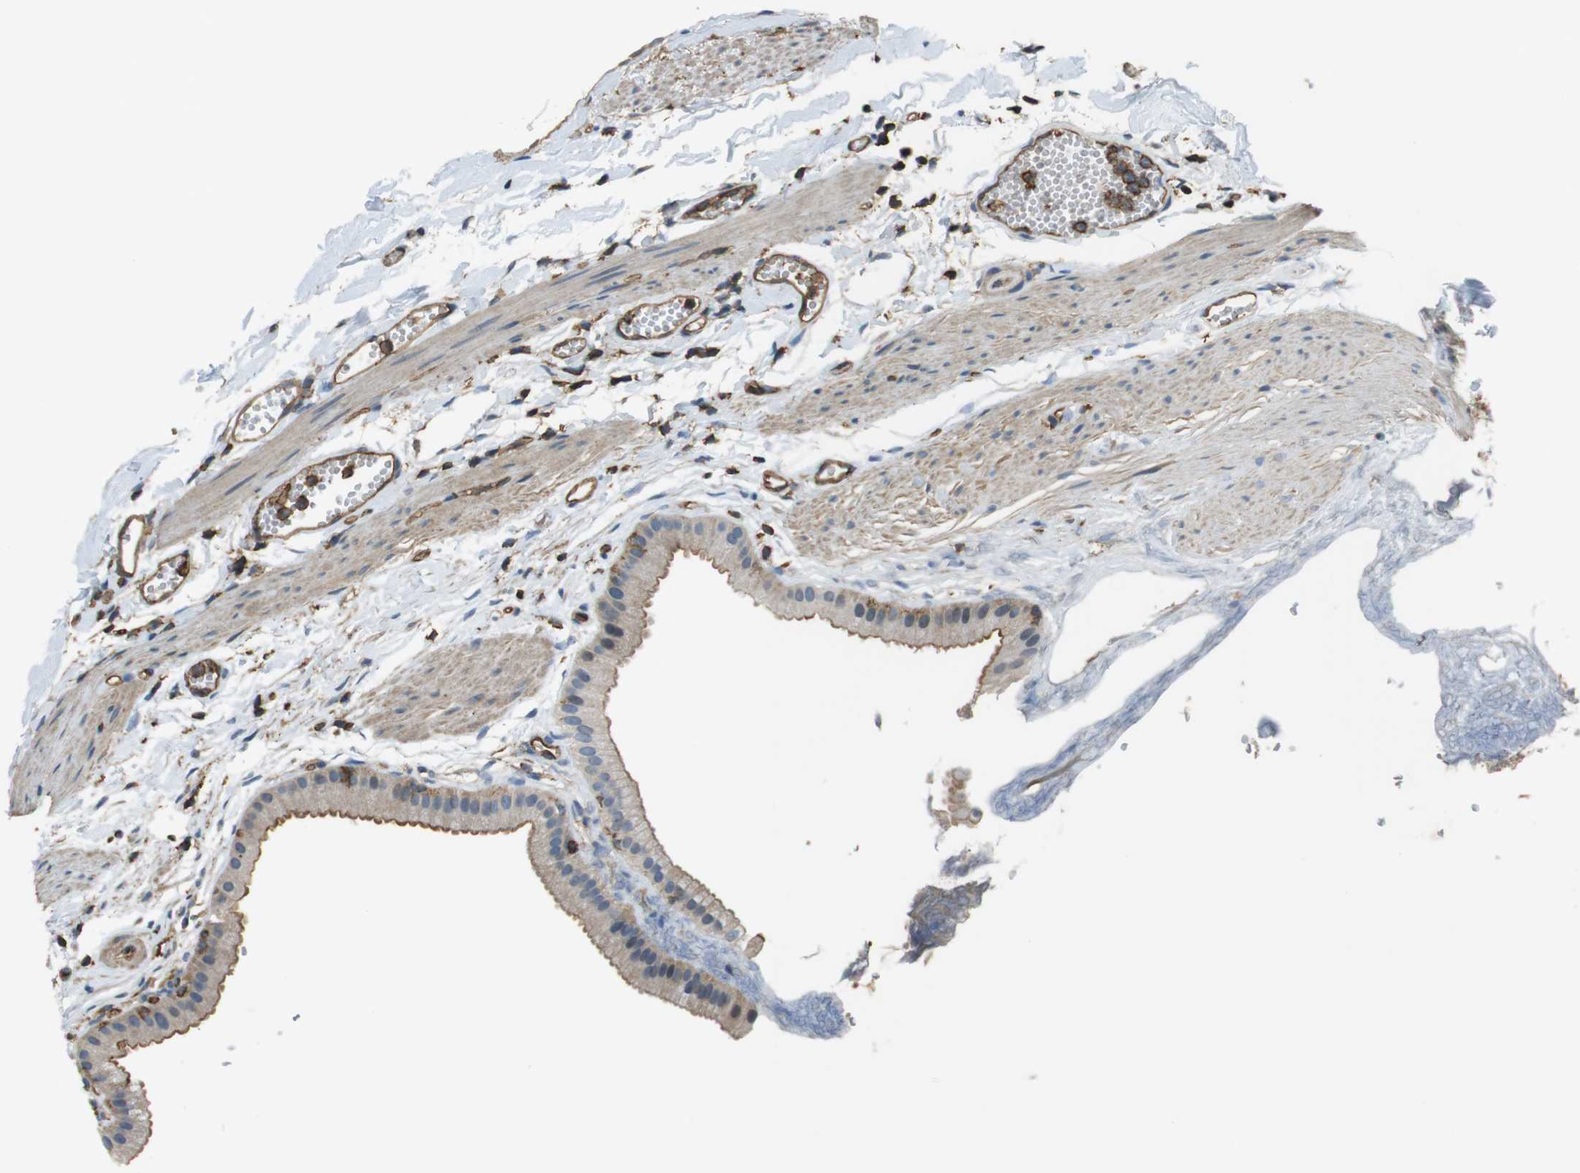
{"staining": {"intensity": "moderate", "quantity": "<25%", "location": "cytoplasmic/membranous"}, "tissue": "gallbladder", "cell_type": "Glandular cells", "image_type": "normal", "snomed": [{"axis": "morphology", "description": "Normal tissue, NOS"}, {"axis": "topography", "description": "Gallbladder"}], "caption": "This is an image of IHC staining of normal gallbladder, which shows moderate positivity in the cytoplasmic/membranous of glandular cells.", "gene": "FCAR", "patient": {"sex": "female", "age": 64}}